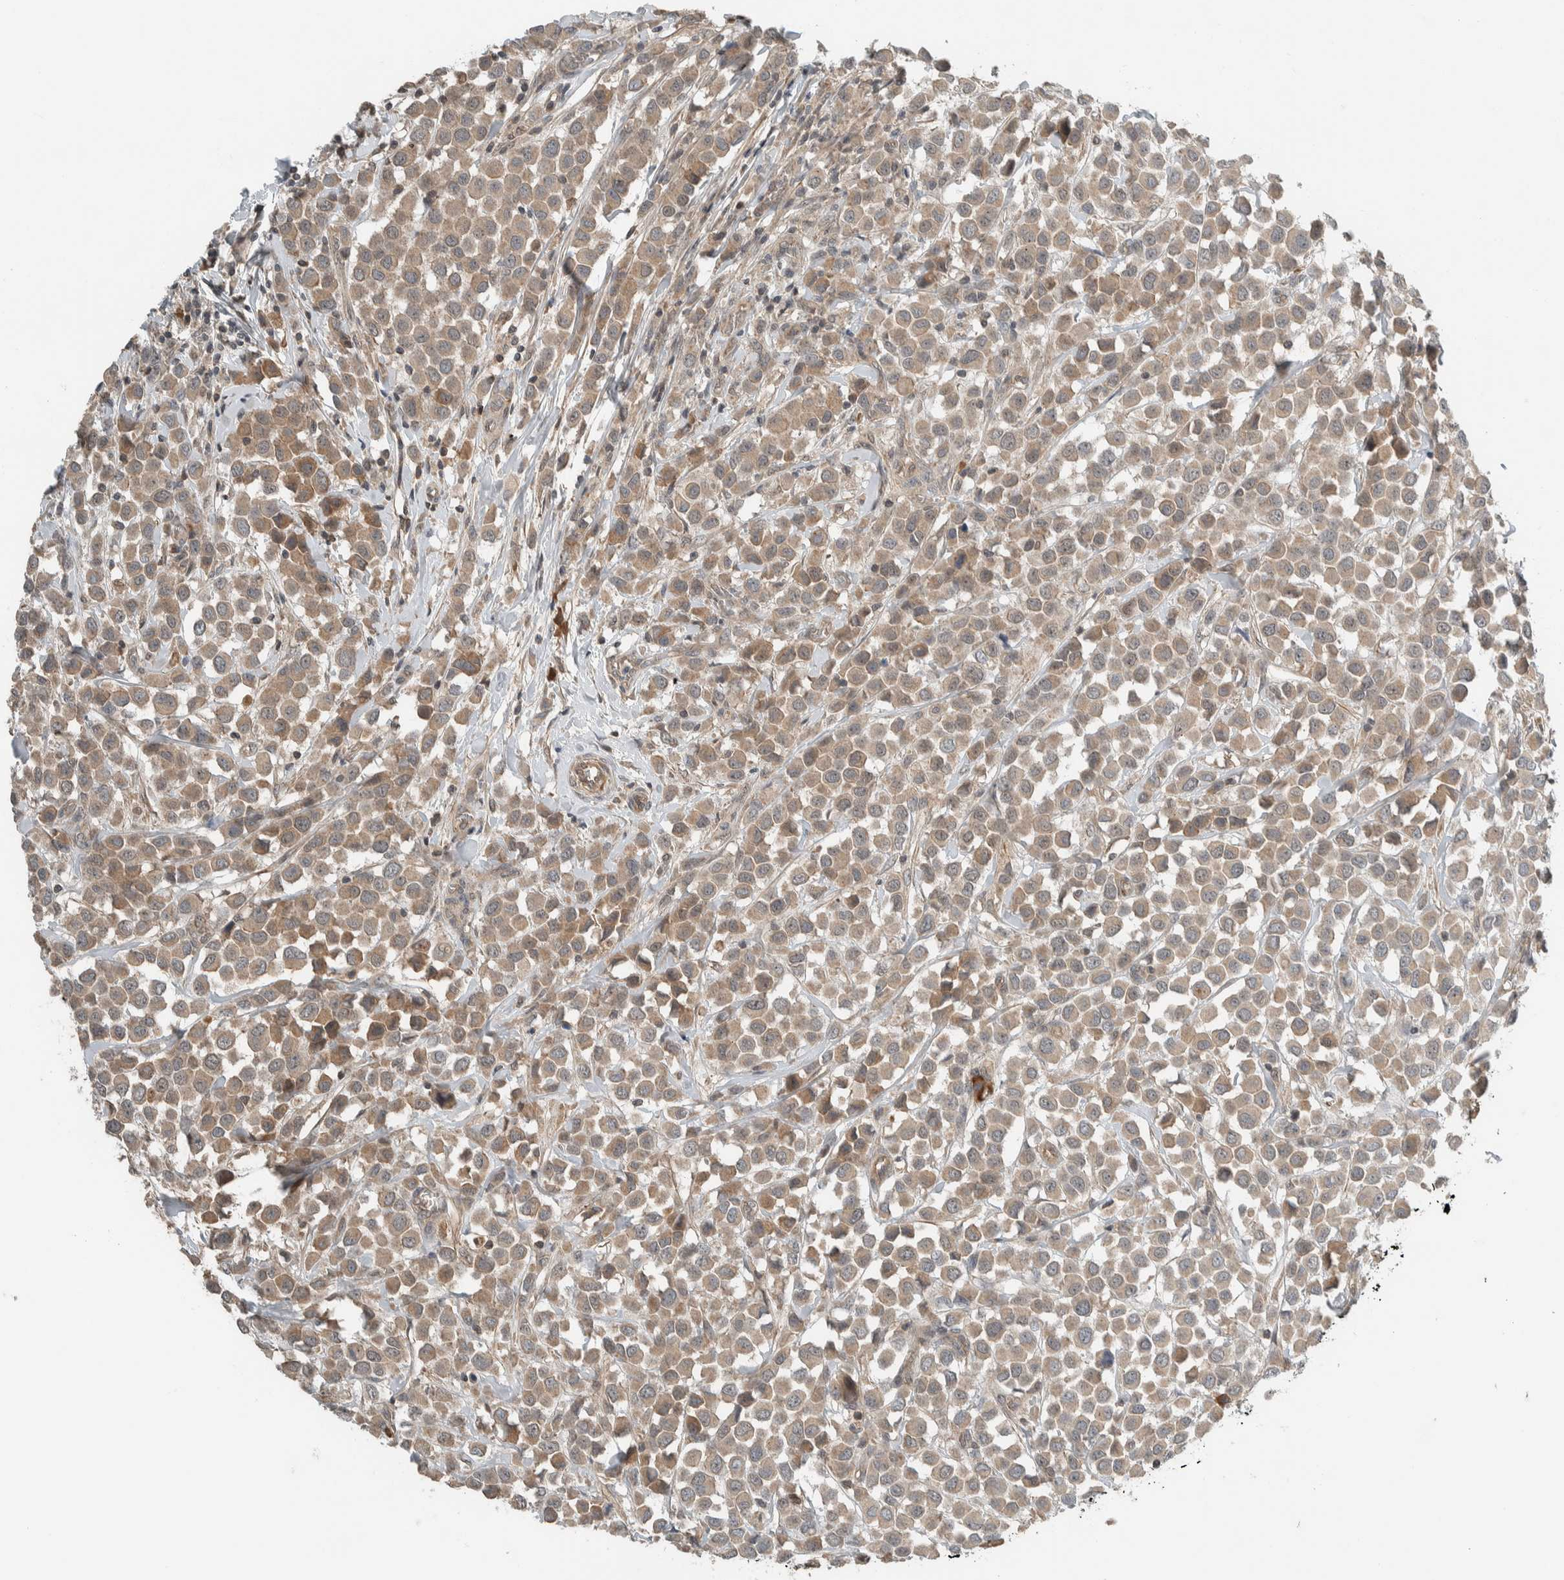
{"staining": {"intensity": "weak", "quantity": ">75%", "location": "cytoplasmic/membranous"}, "tissue": "breast cancer", "cell_type": "Tumor cells", "image_type": "cancer", "snomed": [{"axis": "morphology", "description": "Duct carcinoma"}, {"axis": "topography", "description": "Breast"}], "caption": "Breast cancer (intraductal carcinoma) stained for a protein (brown) displays weak cytoplasmic/membranous positive expression in approximately >75% of tumor cells.", "gene": "ARMC7", "patient": {"sex": "female", "age": 61}}